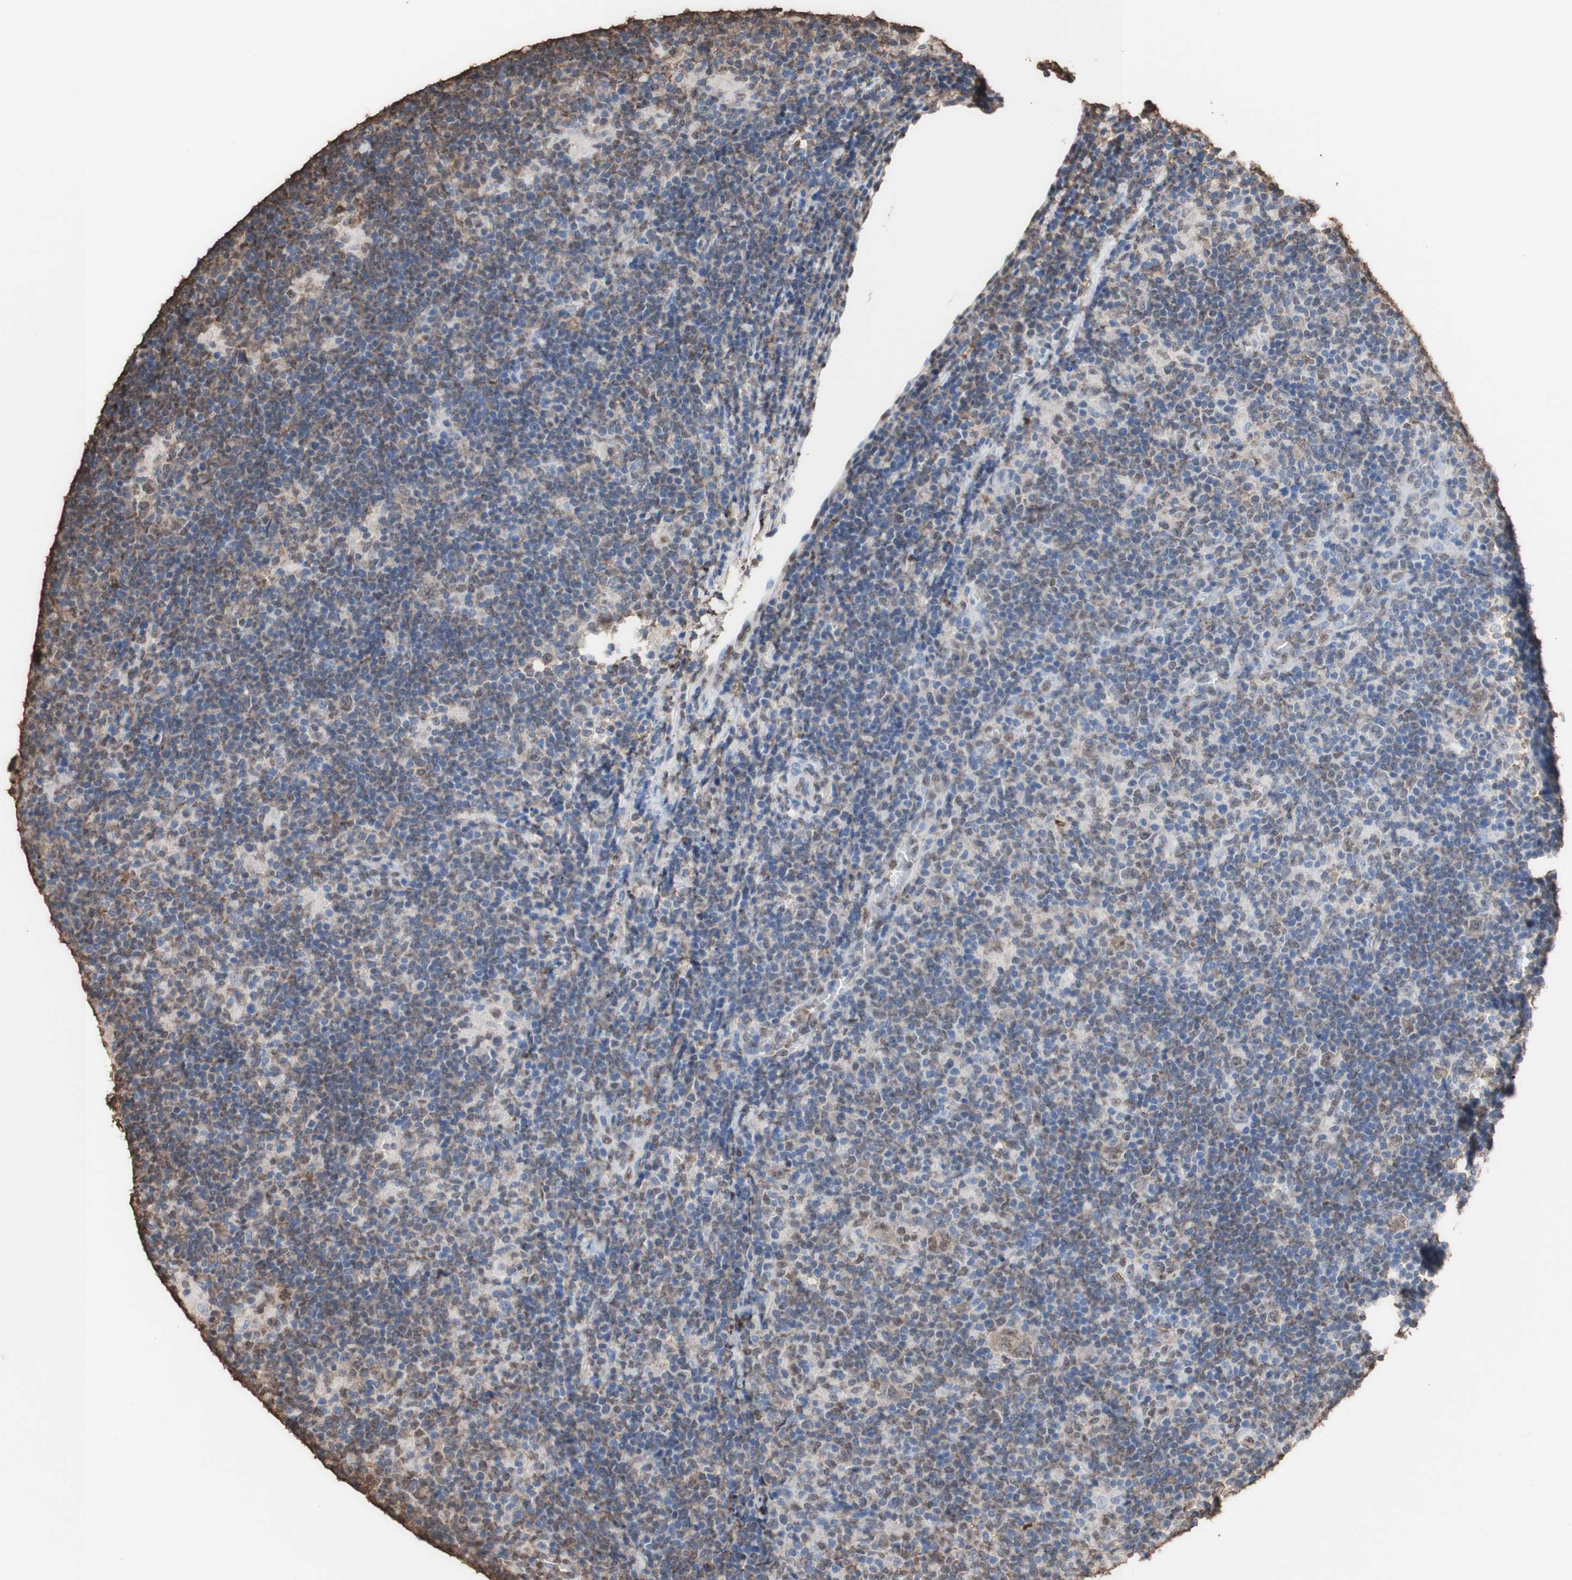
{"staining": {"intensity": "negative", "quantity": "none", "location": "none"}, "tissue": "lymphoma", "cell_type": "Tumor cells", "image_type": "cancer", "snomed": [{"axis": "morphology", "description": "Hodgkin's disease, NOS"}, {"axis": "topography", "description": "Lymph node"}], "caption": "This is a image of IHC staining of lymphoma, which shows no staining in tumor cells.", "gene": "PIDD1", "patient": {"sex": "female", "age": 57}}